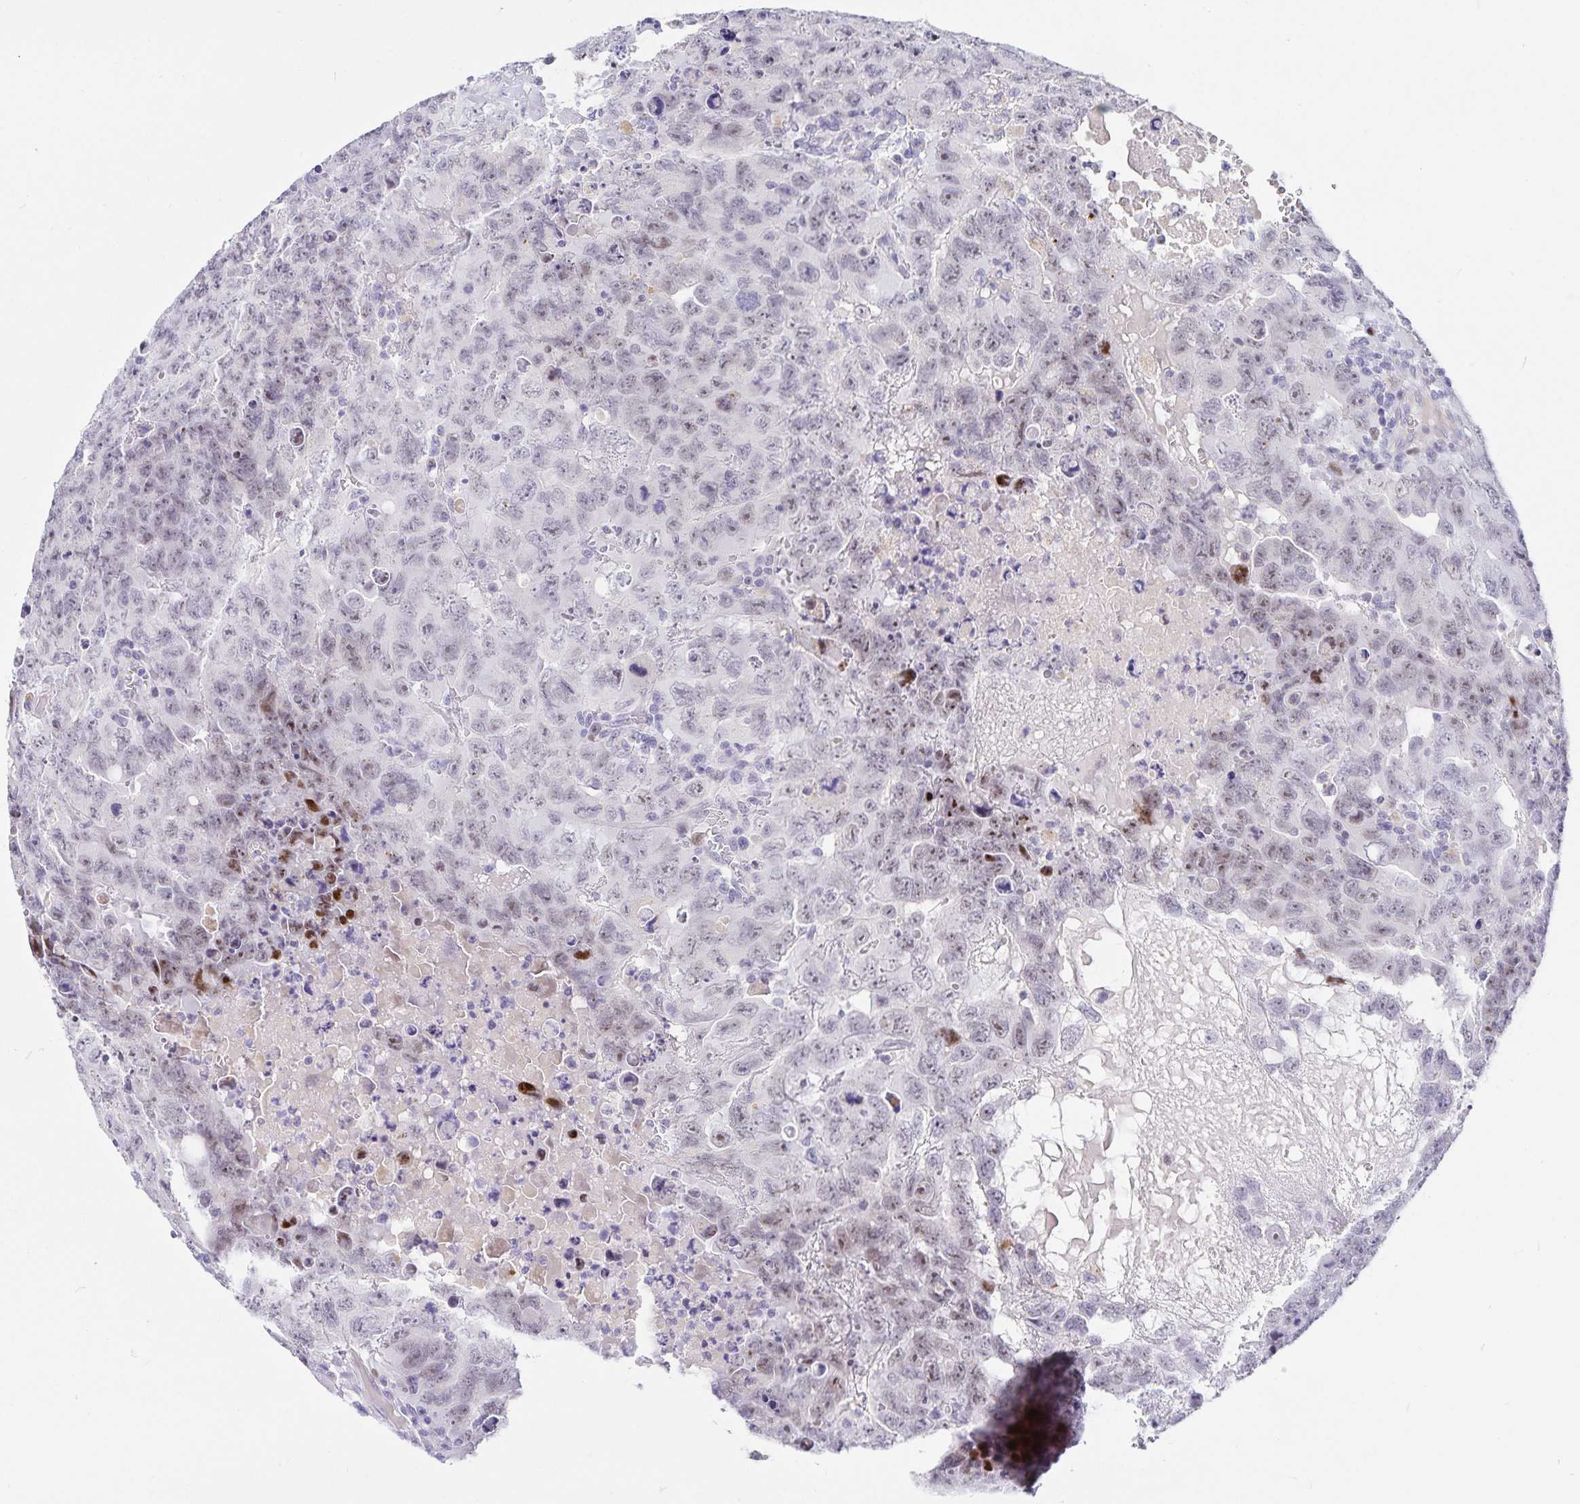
{"staining": {"intensity": "negative", "quantity": "none", "location": "none"}, "tissue": "testis cancer", "cell_type": "Tumor cells", "image_type": "cancer", "snomed": [{"axis": "morphology", "description": "Carcinoma, Embryonal, NOS"}, {"axis": "topography", "description": "Testis"}], "caption": "Testis cancer (embryonal carcinoma) was stained to show a protein in brown. There is no significant positivity in tumor cells. (DAB (3,3'-diaminobenzidine) immunohistochemistry with hematoxylin counter stain).", "gene": "KBTBD13", "patient": {"sex": "male", "age": 24}}